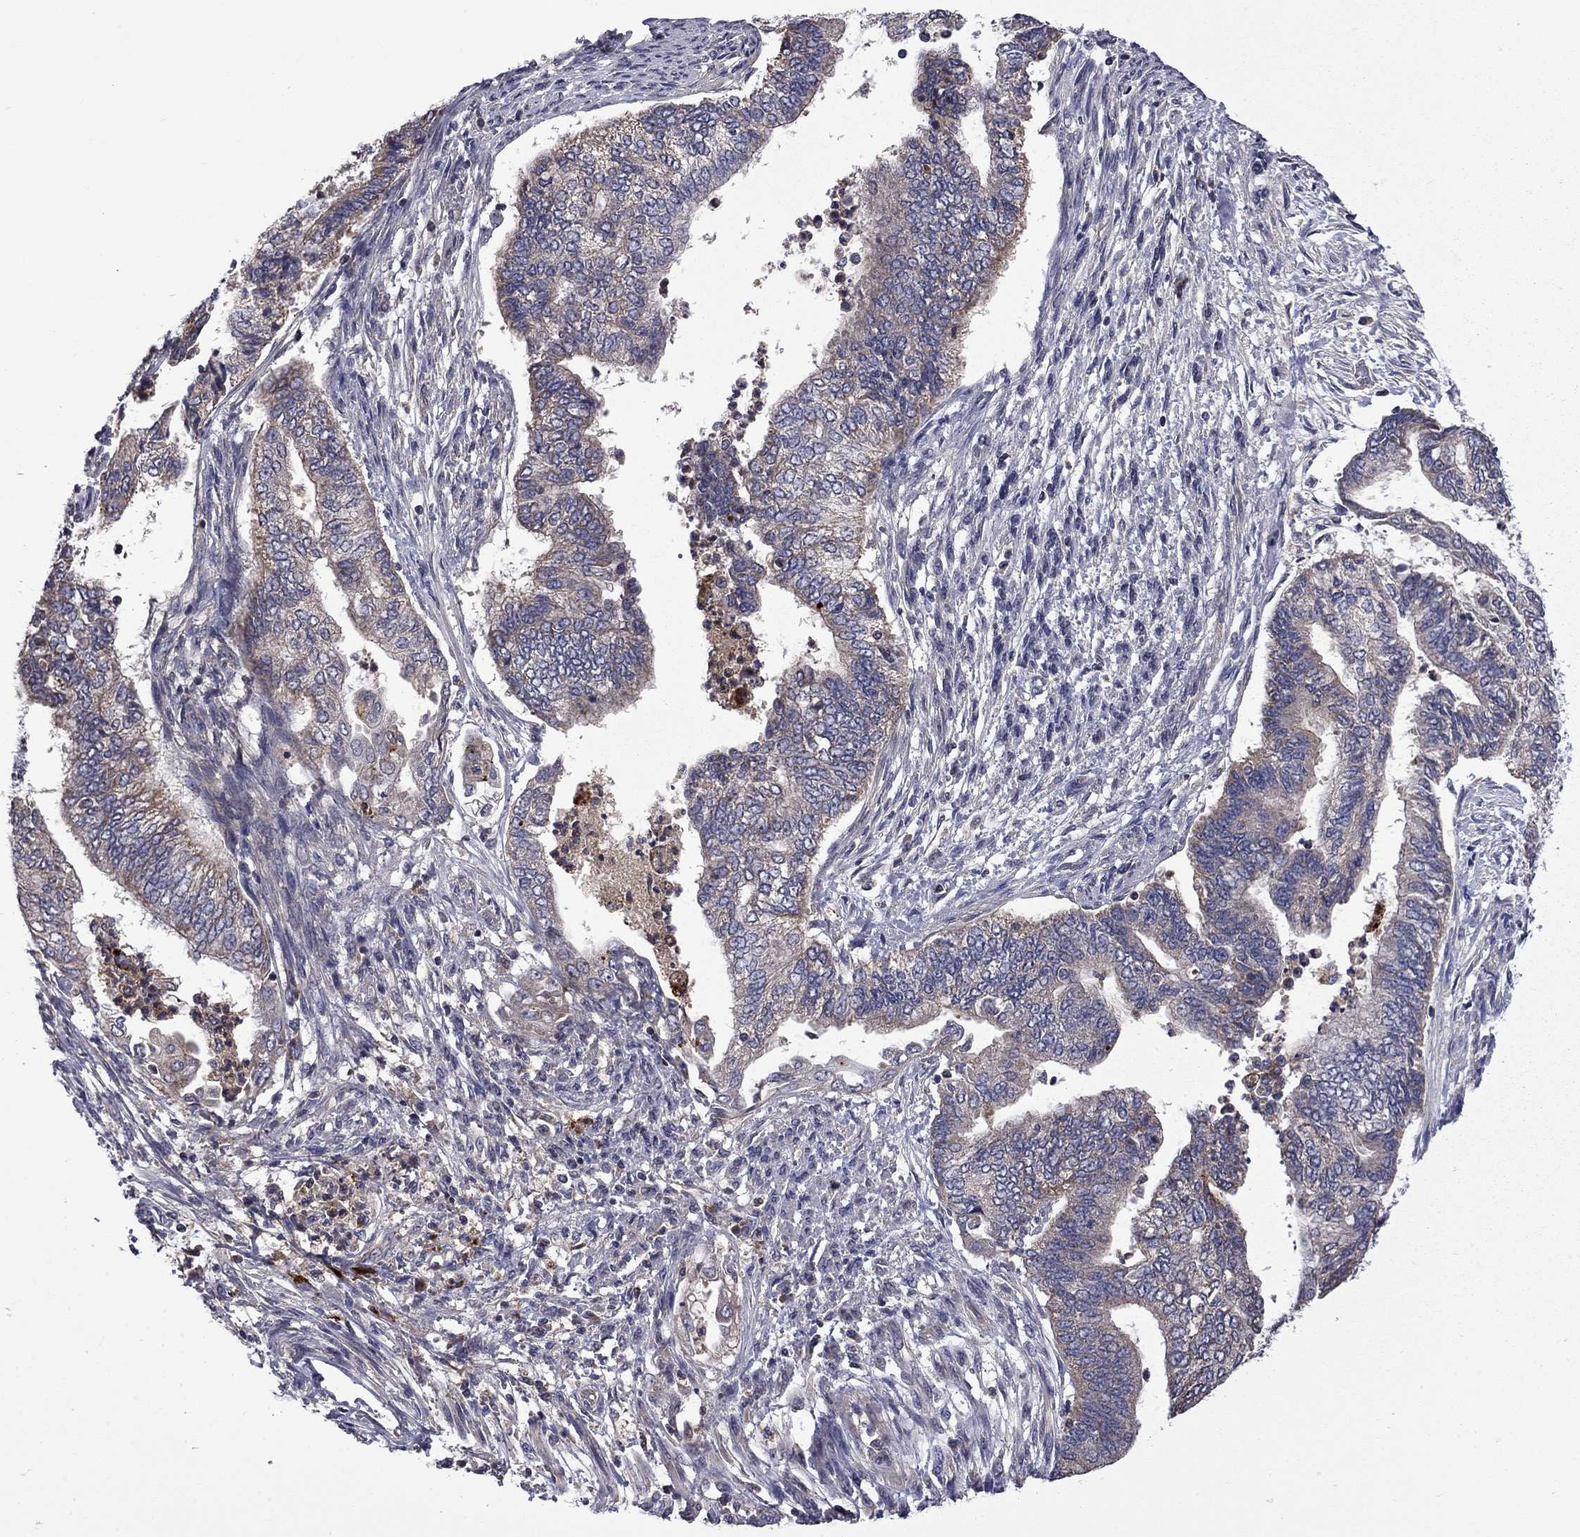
{"staining": {"intensity": "weak", "quantity": "<25%", "location": "cytoplasmic/membranous"}, "tissue": "endometrial cancer", "cell_type": "Tumor cells", "image_type": "cancer", "snomed": [{"axis": "morphology", "description": "Adenocarcinoma, NOS"}, {"axis": "topography", "description": "Endometrium"}], "caption": "A micrograph of endometrial cancer stained for a protein shows no brown staining in tumor cells.", "gene": "CEACAM7", "patient": {"sex": "female", "age": 65}}